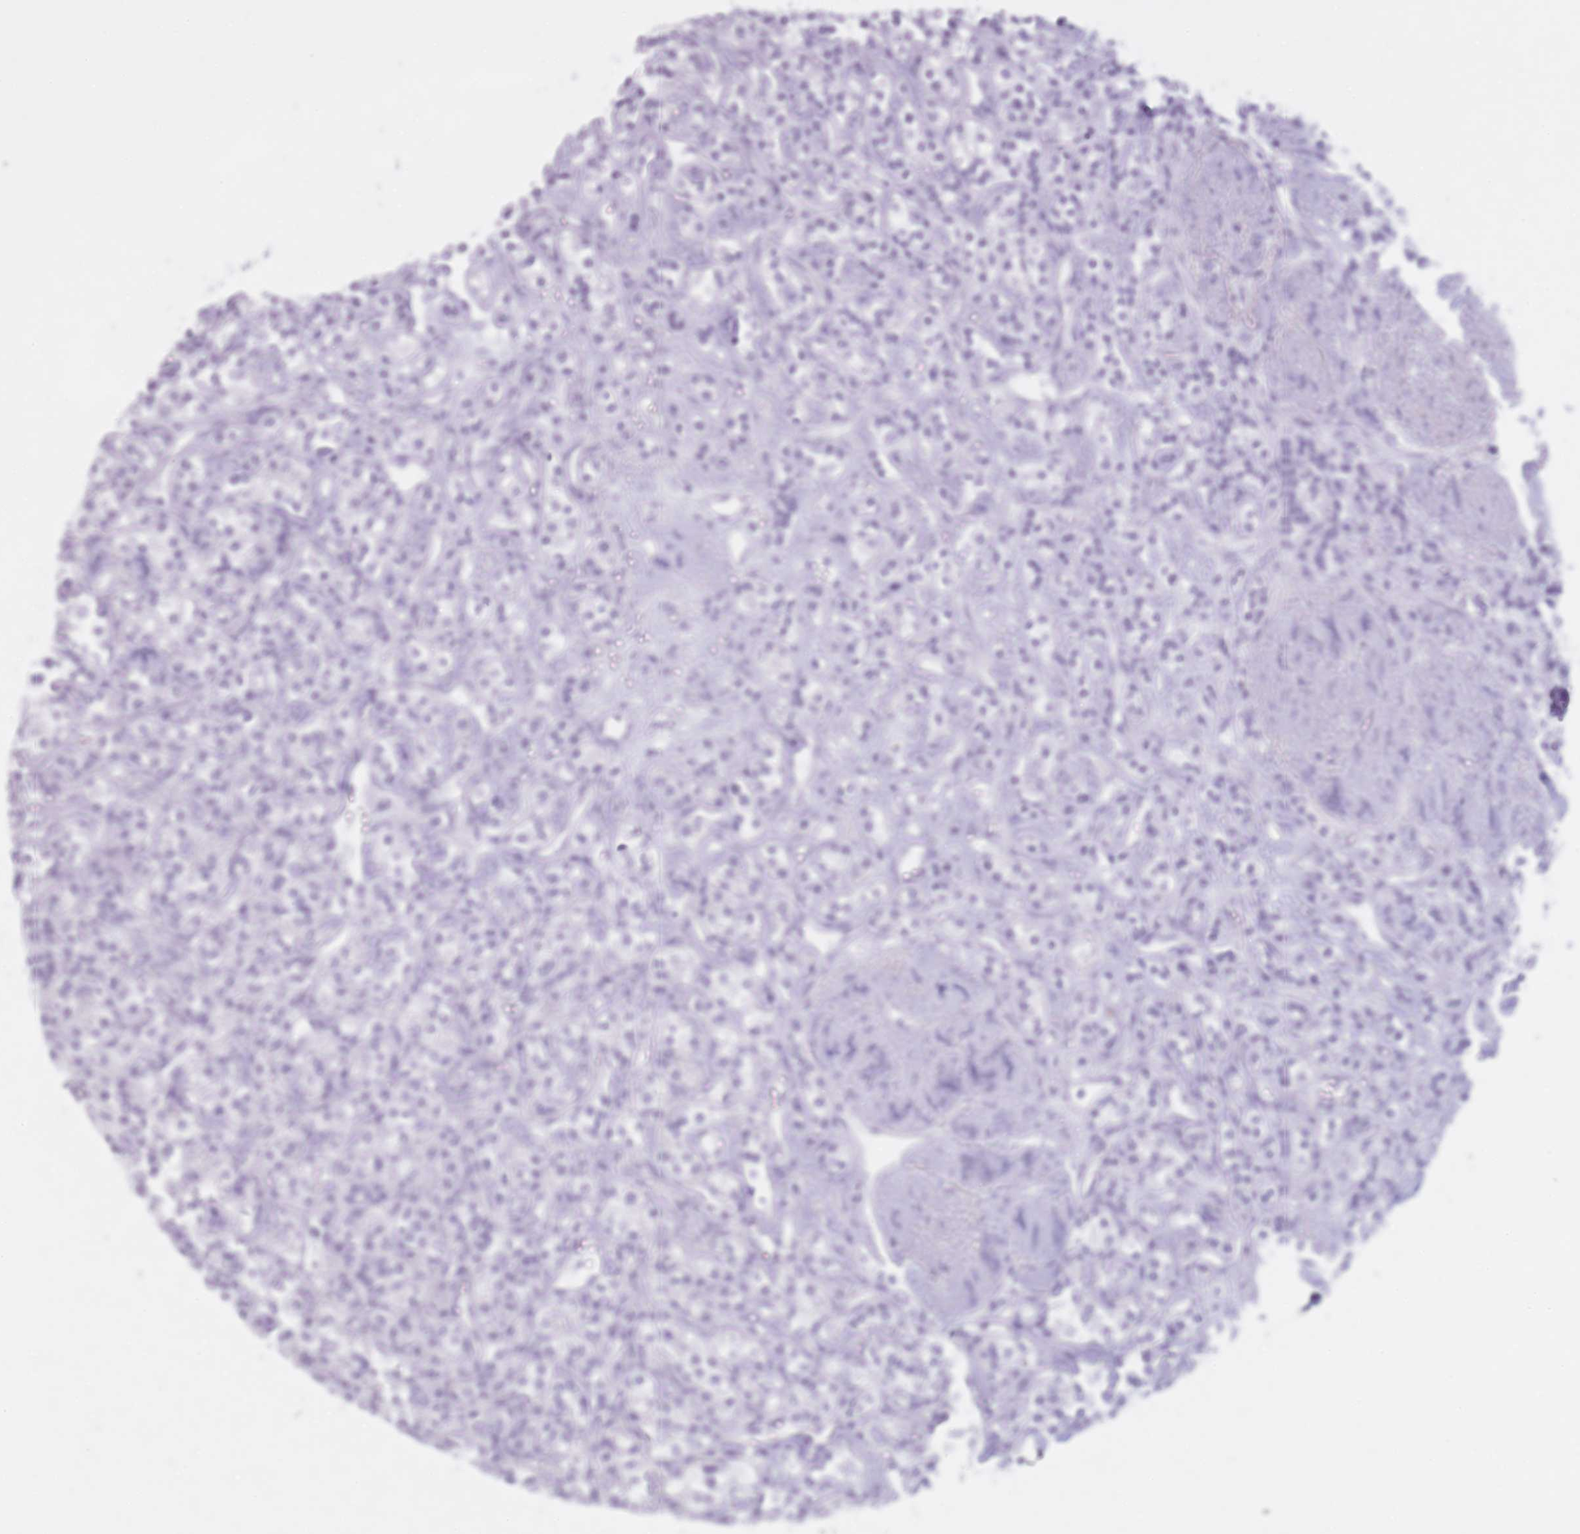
{"staining": {"intensity": "negative", "quantity": "none", "location": "none"}, "tissue": "renal cancer", "cell_type": "Tumor cells", "image_type": "cancer", "snomed": [{"axis": "morphology", "description": "Adenocarcinoma, NOS"}, {"axis": "topography", "description": "Kidney"}], "caption": "High power microscopy micrograph of an IHC photomicrograph of adenocarcinoma (renal), revealing no significant expression in tumor cells.", "gene": "GOLGA6D", "patient": {"sex": "male", "age": 77}}